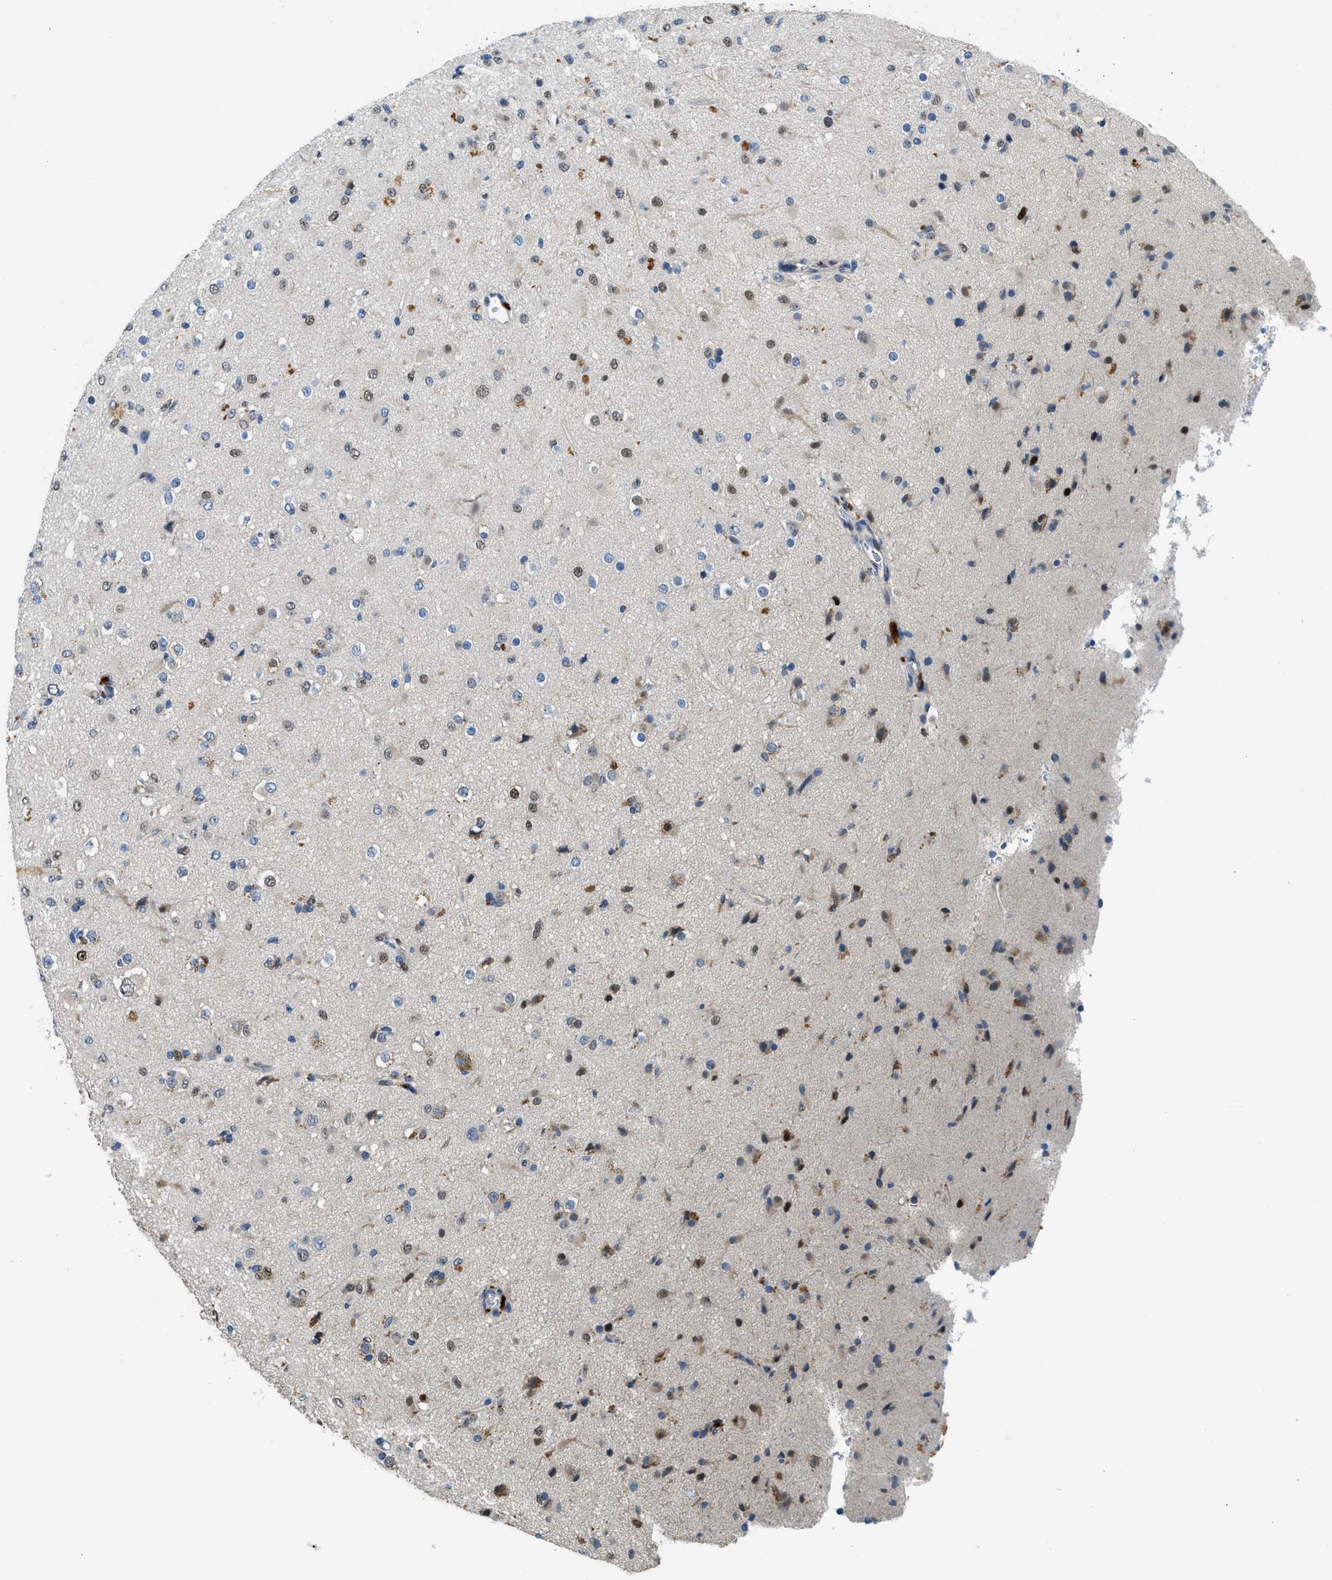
{"staining": {"intensity": "moderate", "quantity": "25%-75%", "location": "cytoplasmic/membranous,nuclear"}, "tissue": "glioma", "cell_type": "Tumor cells", "image_type": "cancer", "snomed": [{"axis": "morphology", "description": "Glioma, malignant, Low grade"}, {"axis": "topography", "description": "Brain"}], "caption": "This is a micrograph of immunohistochemistry staining of malignant glioma (low-grade), which shows moderate staining in the cytoplasmic/membranous and nuclear of tumor cells.", "gene": "TOX", "patient": {"sex": "male", "age": 65}}